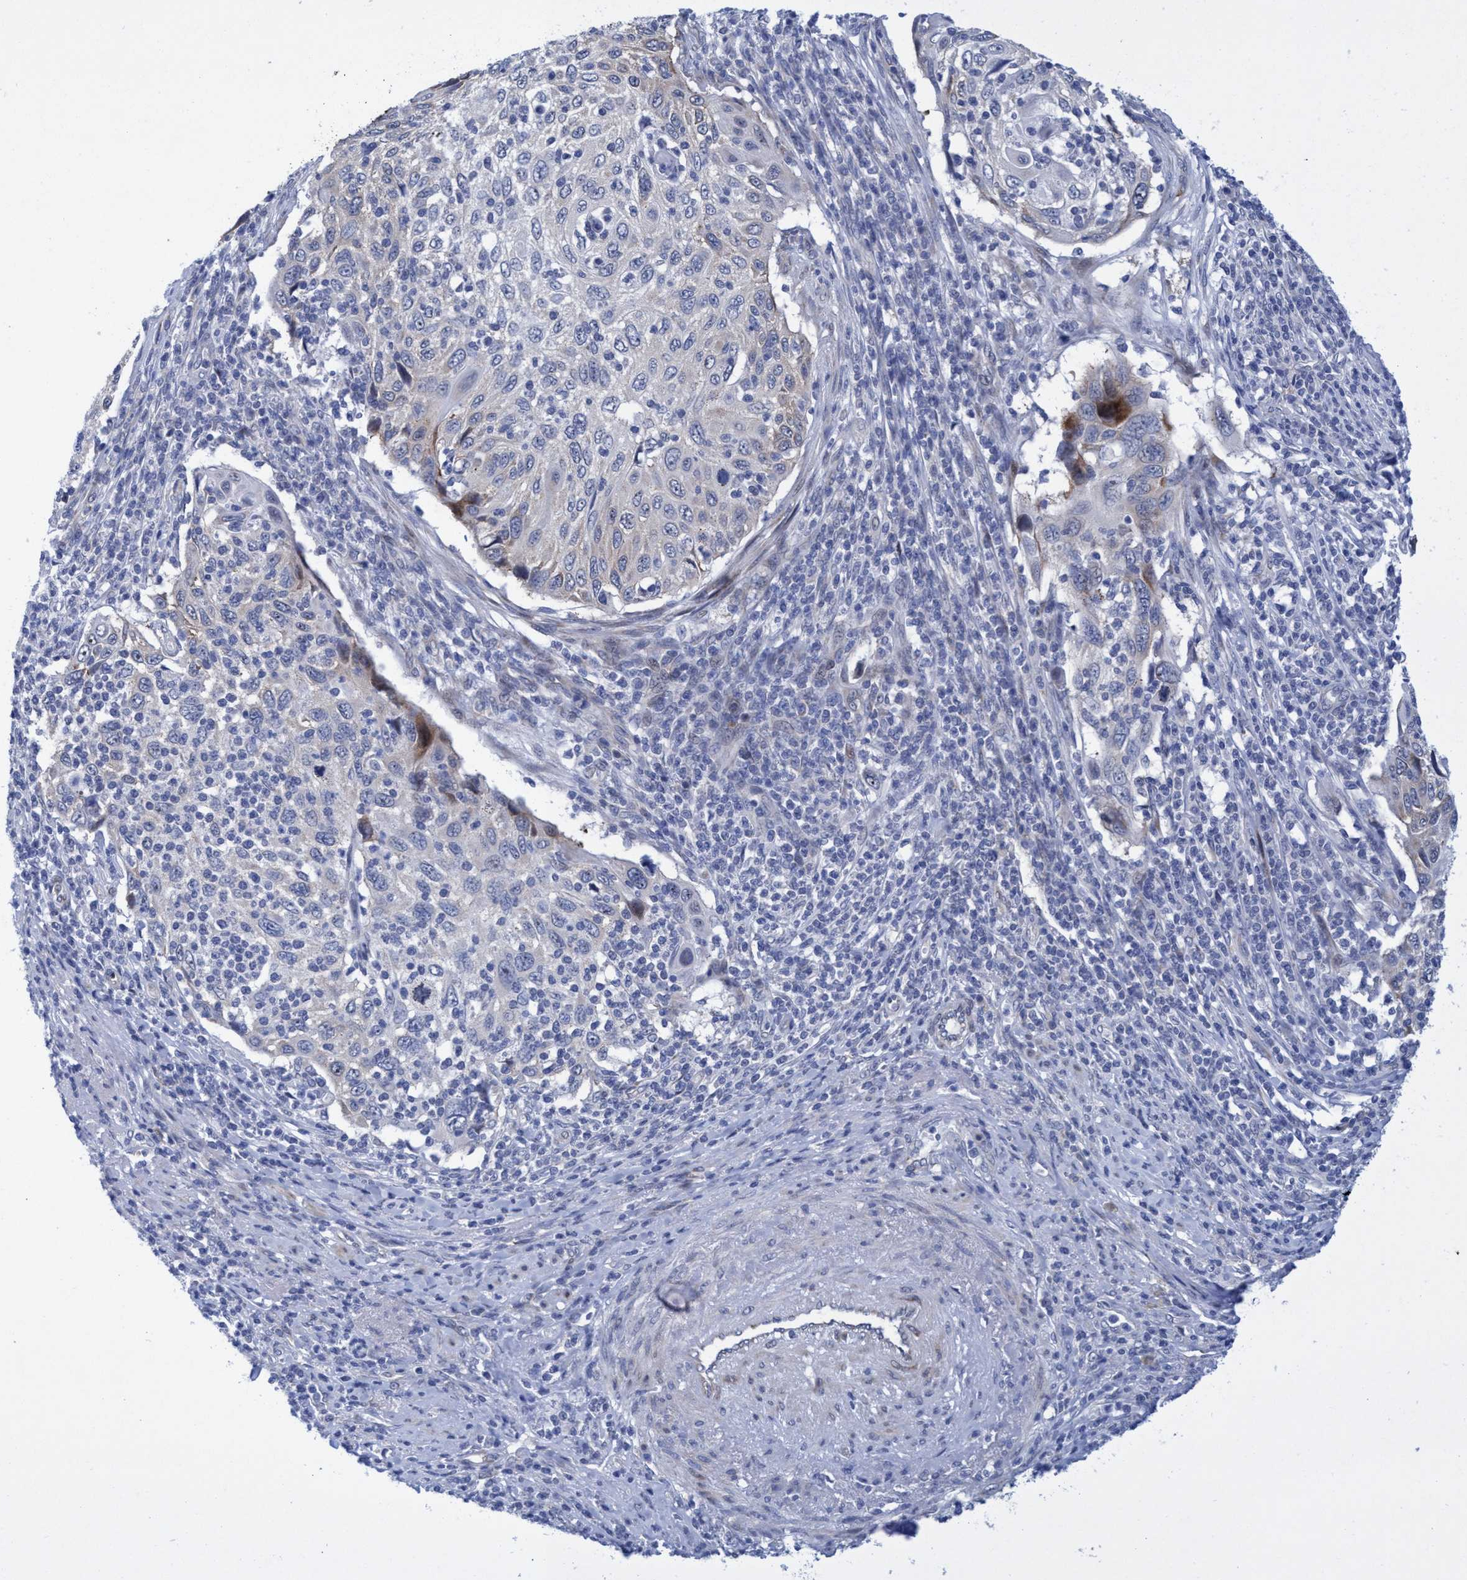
{"staining": {"intensity": "moderate", "quantity": "<25%", "location": "cytoplasmic/membranous"}, "tissue": "cervical cancer", "cell_type": "Tumor cells", "image_type": "cancer", "snomed": [{"axis": "morphology", "description": "Squamous cell carcinoma, NOS"}, {"axis": "topography", "description": "Cervix"}], "caption": "Tumor cells show low levels of moderate cytoplasmic/membranous staining in about <25% of cells in human cervical cancer (squamous cell carcinoma). The staining is performed using DAB brown chromogen to label protein expression. The nuclei are counter-stained blue using hematoxylin.", "gene": "R3HCC1", "patient": {"sex": "female", "age": 70}}